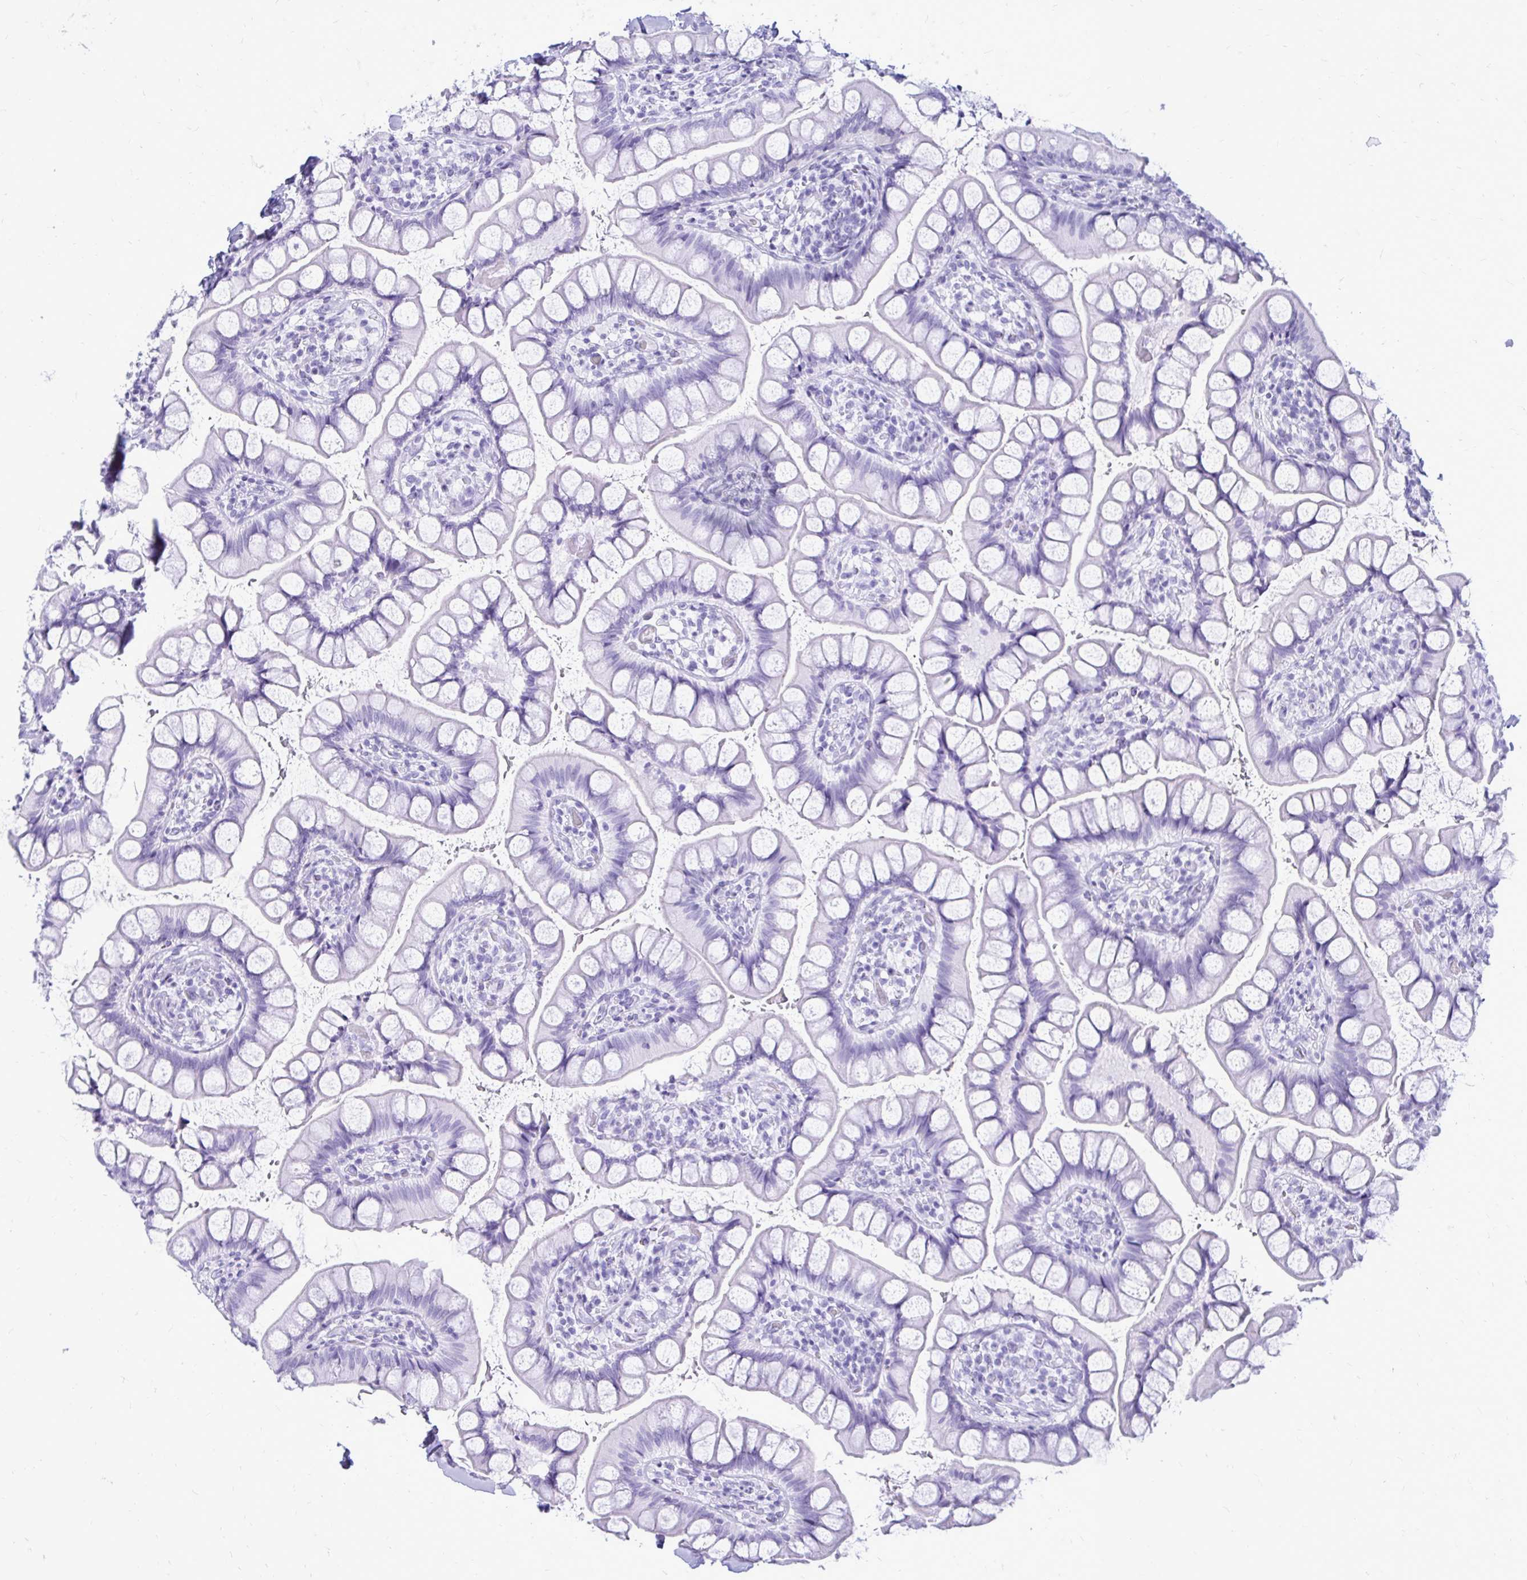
{"staining": {"intensity": "negative", "quantity": "none", "location": "none"}, "tissue": "small intestine", "cell_type": "Glandular cells", "image_type": "normal", "snomed": [{"axis": "morphology", "description": "Normal tissue, NOS"}, {"axis": "topography", "description": "Small intestine"}], "caption": "Image shows no significant protein expression in glandular cells of unremarkable small intestine. (Stains: DAB (3,3'-diaminobenzidine) immunohistochemistry (IHC) with hematoxylin counter stain, Microscopy: brightfield microscopy at high magnification).", "gene": "OR10R2", "patient": {"sex": "male", "age": 70}}